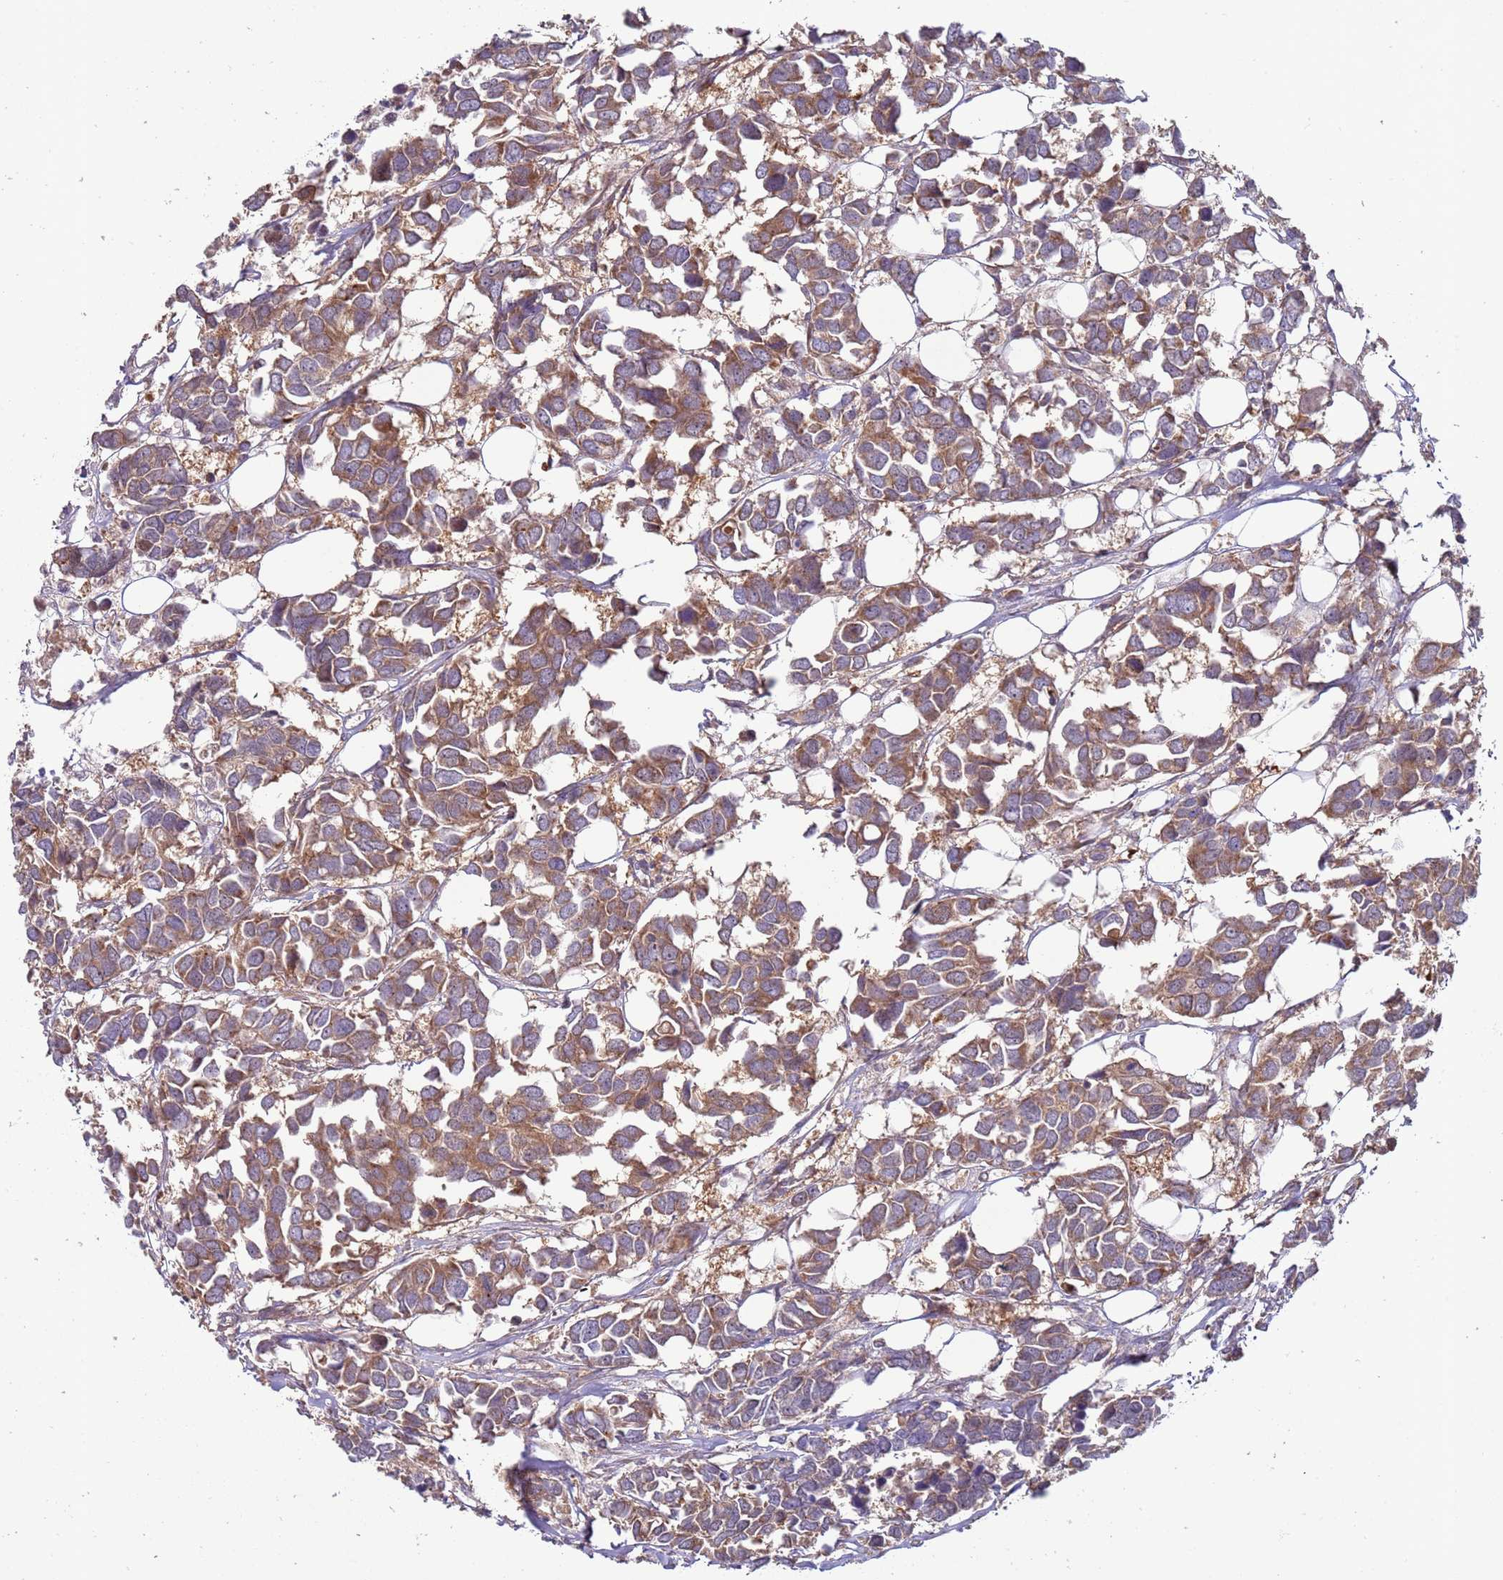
{"staining": {"intensity": "moderate", "quantity": ">75%", "location": "cytoplasmic/membranous"}, "tissue": "breast cancer", "cell_type": "Tumor cells", "image_type": "cancer", "snomed": [{"axis": "morphology", "description": "Duct carcinoma"}, {"axis": "topography", "description": "Breast"}], "caption": "Immunohistochemical staining of breast cancer demonstrates medium levels of moderate cytoplasmic/membranous staining in about >75% of tumor cells.", "gene": "UQCRQ", "patient": {"sex": "female", "age": 83}}